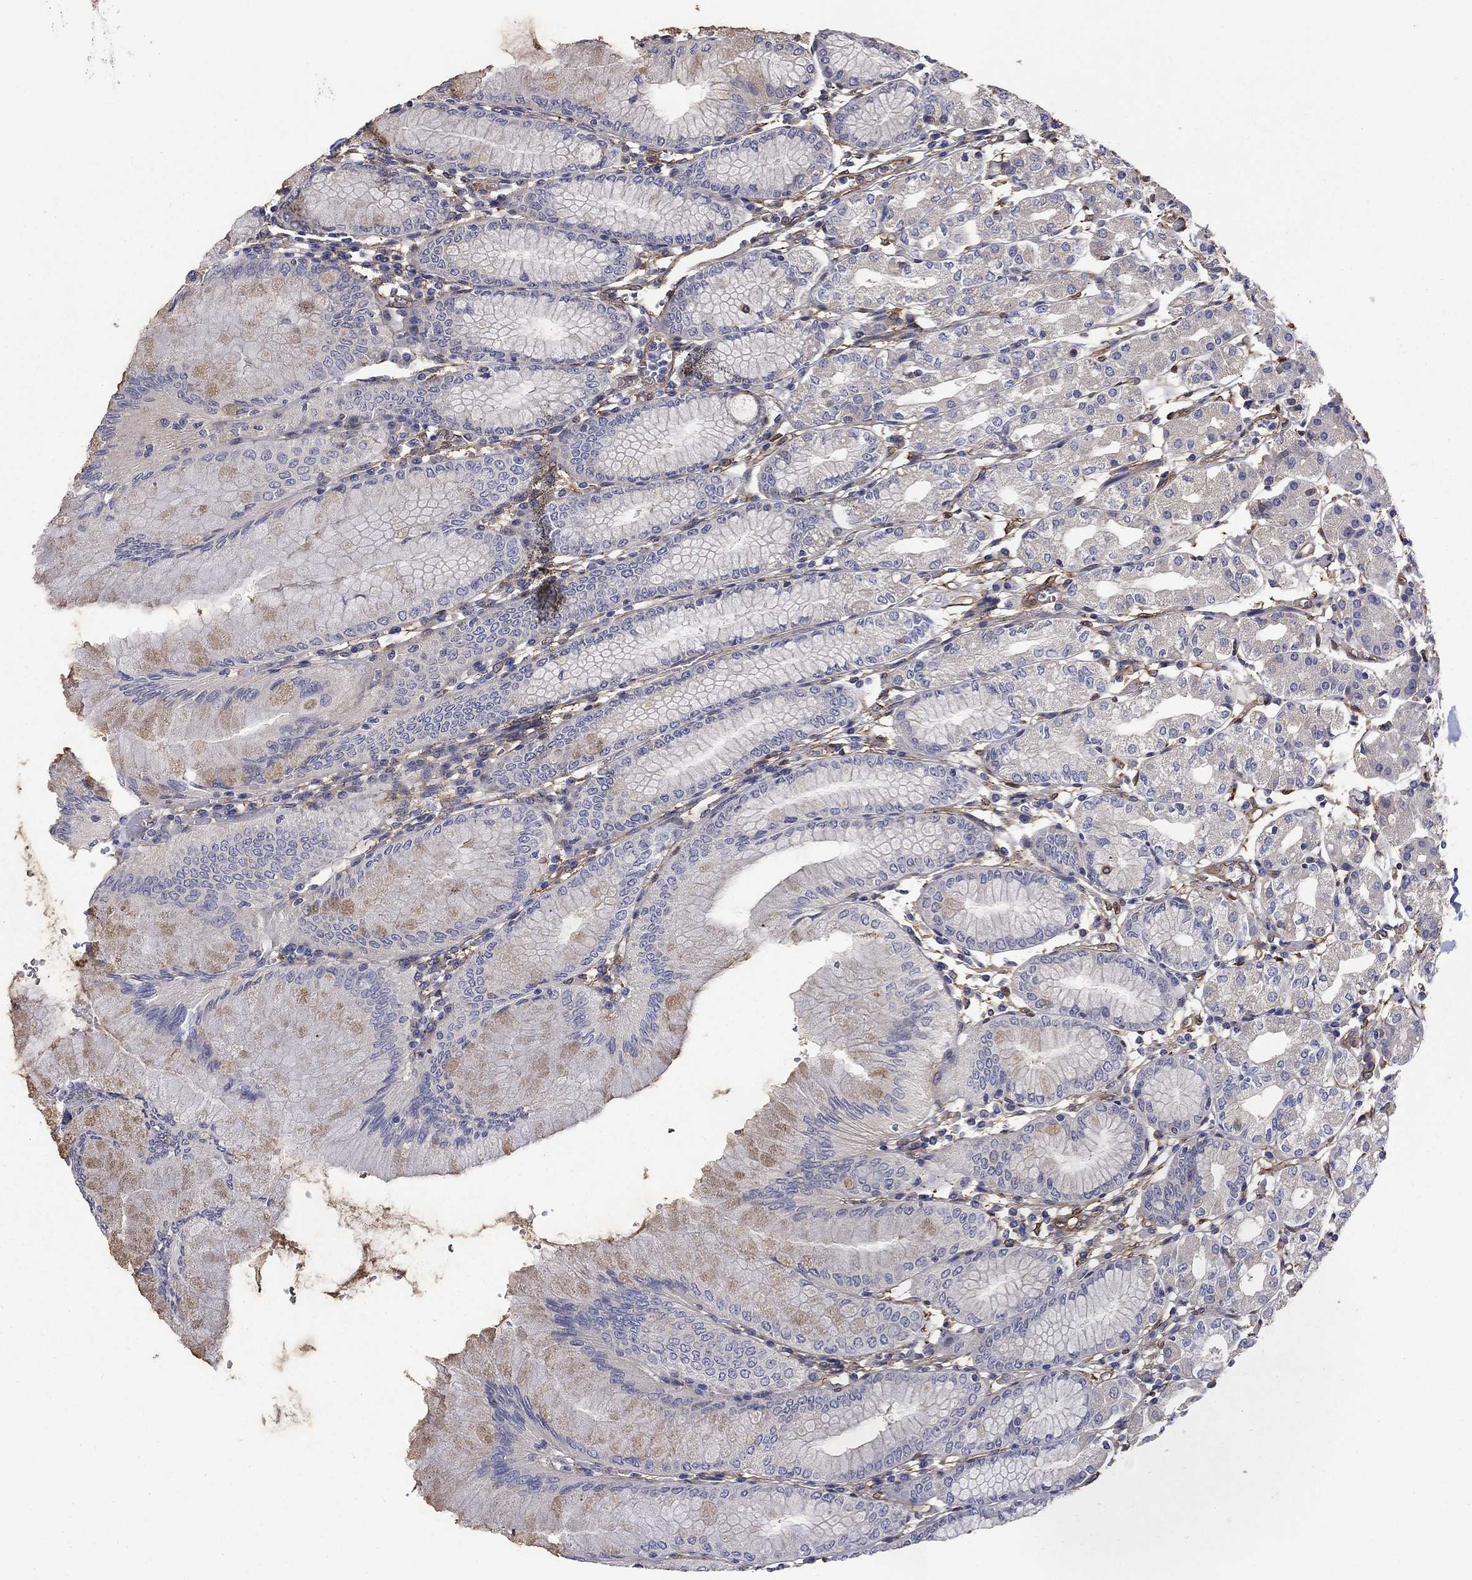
{"staining": {"intensity": "weak", "quantity": "<25%", "location": "cytoplasmic/membranous"}, "tissue": "stomach", "cell_type": "Glandular cells", "image_type": "normal", "snomed": [{"axis": "morphology", "description": "Normal tissue, NOS"}, {"axis": "topography", "description": "Skeletal muscle"}, {"axis": "topography", "description": "Stomach"}], "caption": "Protein analysis of normal stomach exhibits no significant positivity in glandular cells.", "gene": "DPYSL2", "patient": {"sex": "female", "age": 57}}